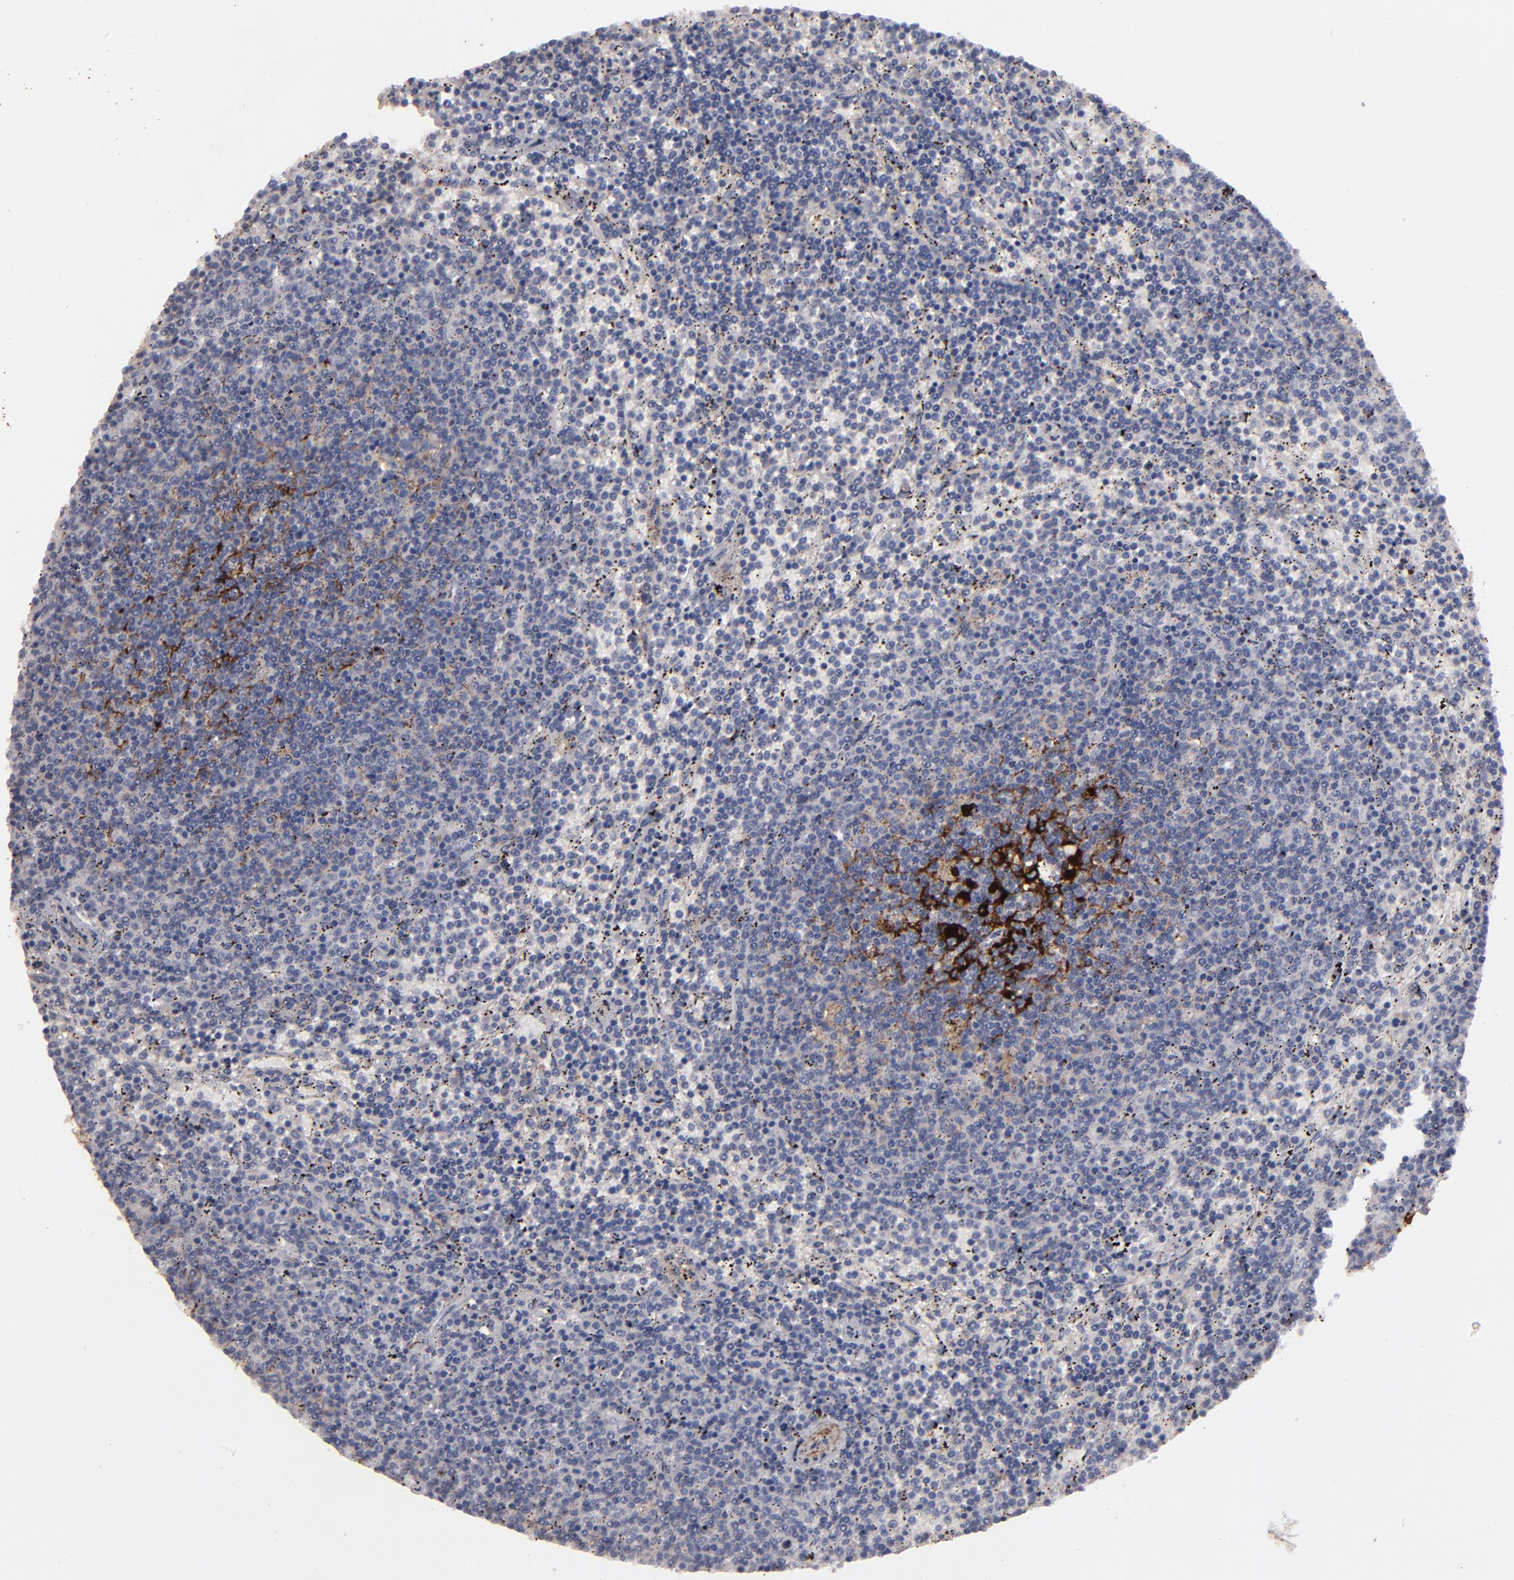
{"staining": {"intensity": "negative", "quantity": "none", "location": "none"}, "tissue": "lymphoma", "cell_type": "Tumor cells", "image_type": "cancer", "snomed": [{"axis": "morphology", "description": "Malignant lymphoma, non-Hodgkin's type, Low grade"}, {"axis": "topography", "description": "Spleen"}], "caption": "The histopathology image shows no staining of tumor cells in lymphoma.", "gene": "GPM6B", "patient": {"sex": "female", "age": 50}}